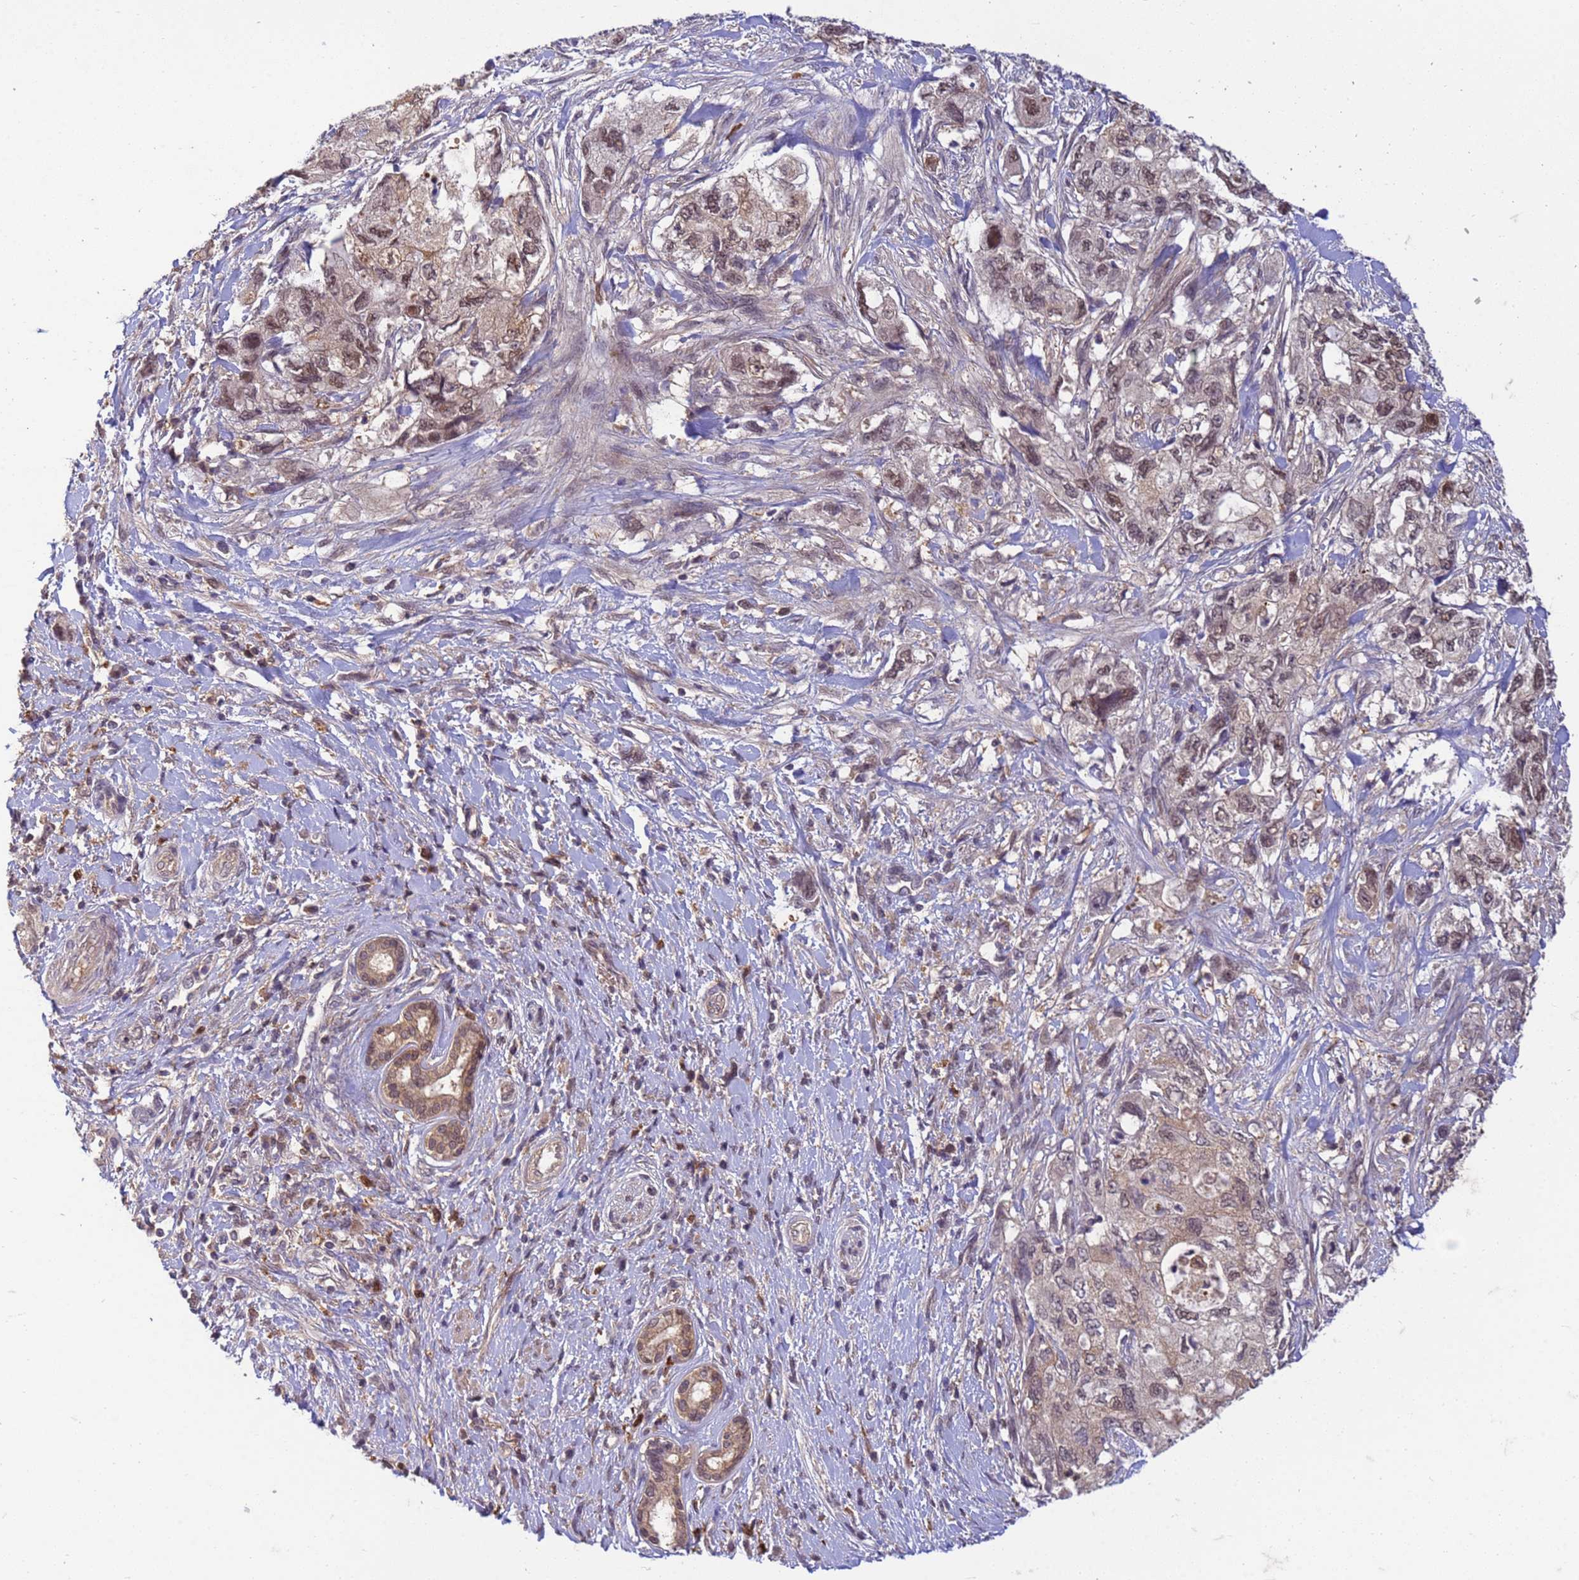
{"staining": {"intensity": "moderate", "quantity": ">75%", "location": "nuclear"}, "tissue": "pancreatic cancer", "cell_type": "Tumor cells", "image_type": "cancer", "snomed": [{"axis": "morphology", "description": "Adenocarcinoma, NOS"}, {"axis": "topography", "description": "Pancreas"}], "caption": "Moderate nuclear protein positivity is seen in about >75% of tumor cells in pancreatic adenocarcinoma.", "gene": "NPEPPS", "patient": {"sex": "female", "age": 73}}